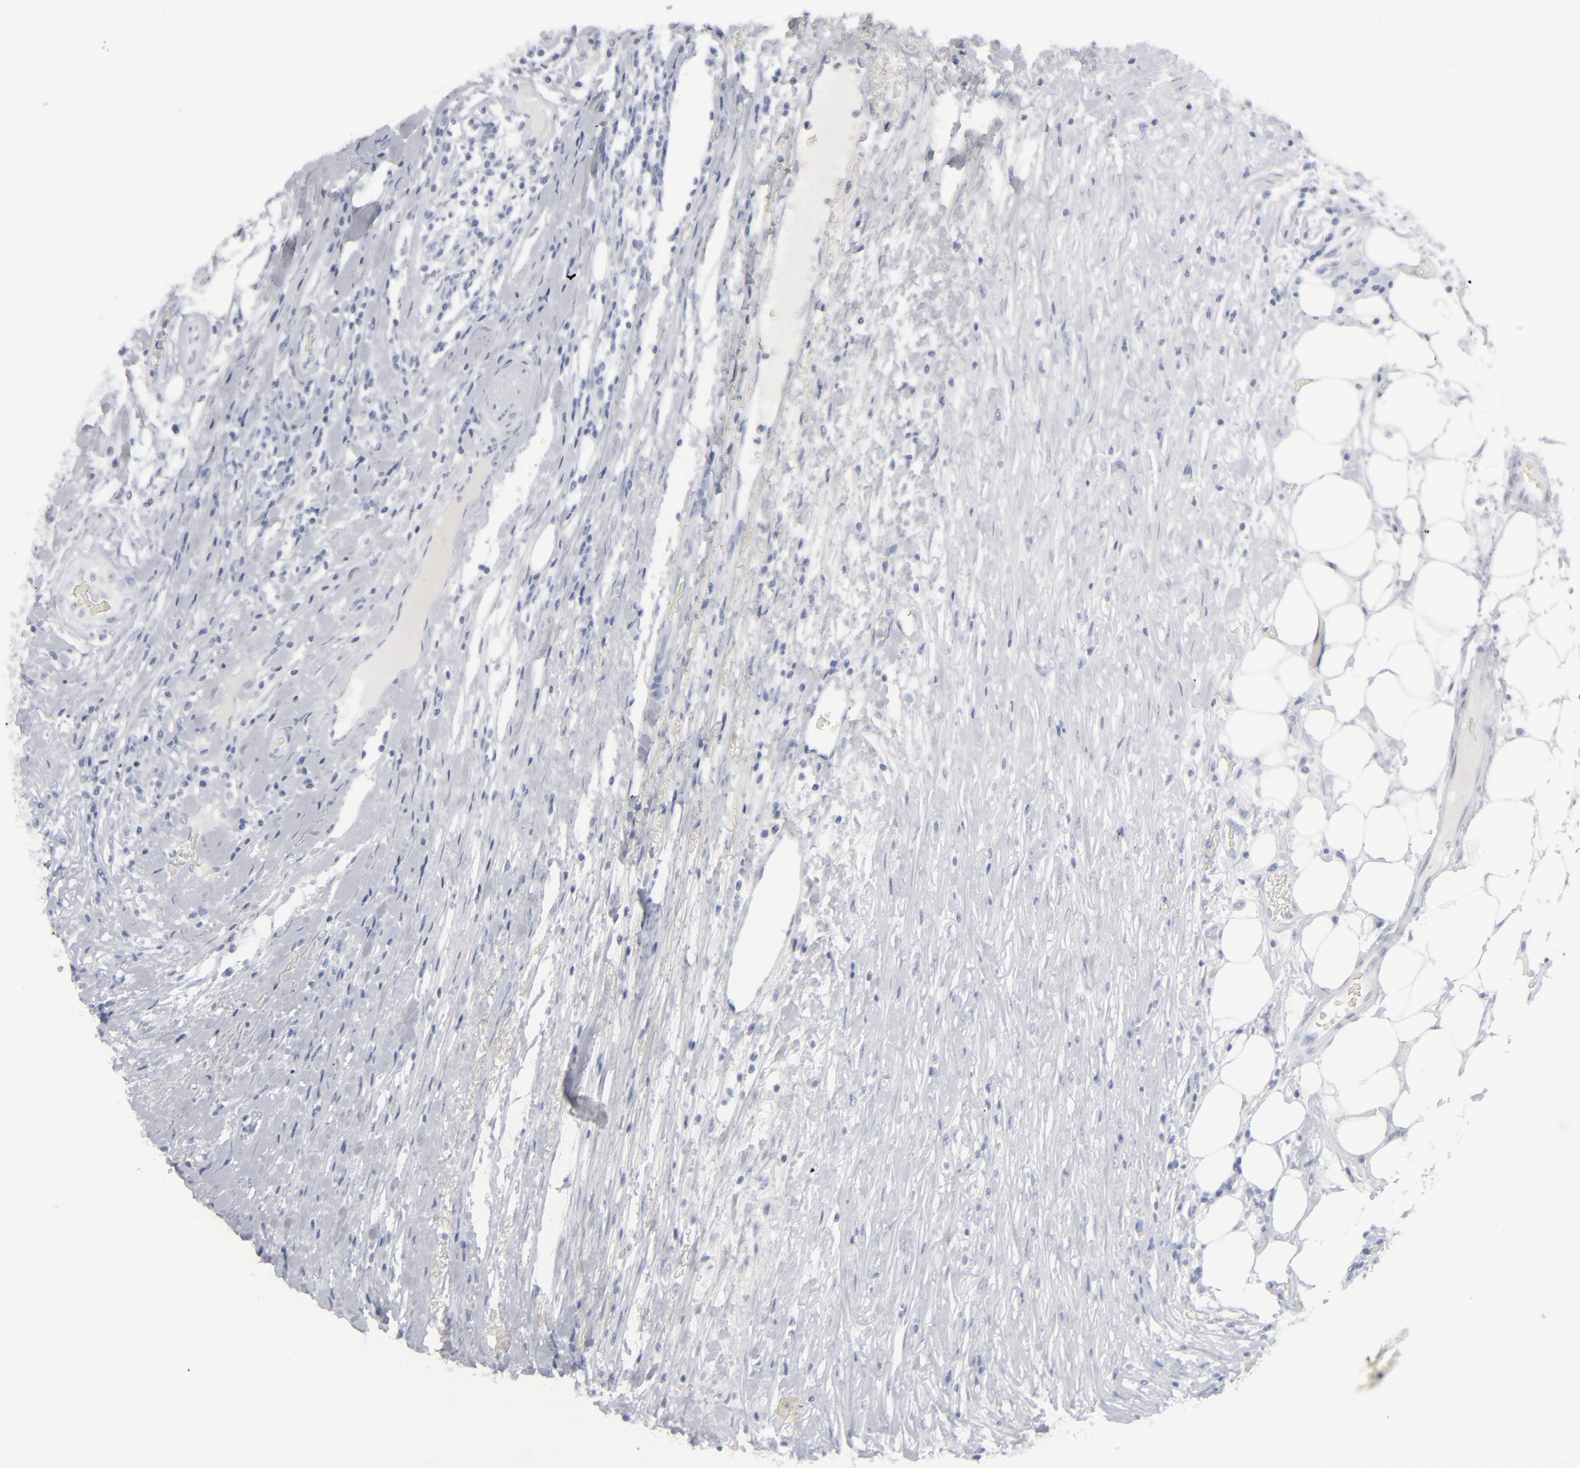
{"staining": {"intensity": "negative", "quantity": "none", "location": "none"}, "tissue": "colorectal cancer", "cell_type": "Tumor cells", "image_type": "cancer", "snomed": [{"axis": "morphology", "description": "Adenocarcinoma, NOS"}, {"axis": "topography", "description": "Colon"}], "caption": "Tumor cells show no significant protein positivity in colorectal cancer.", "gene": "MSLN", "patient": {"sex": "female", "age": 53}}